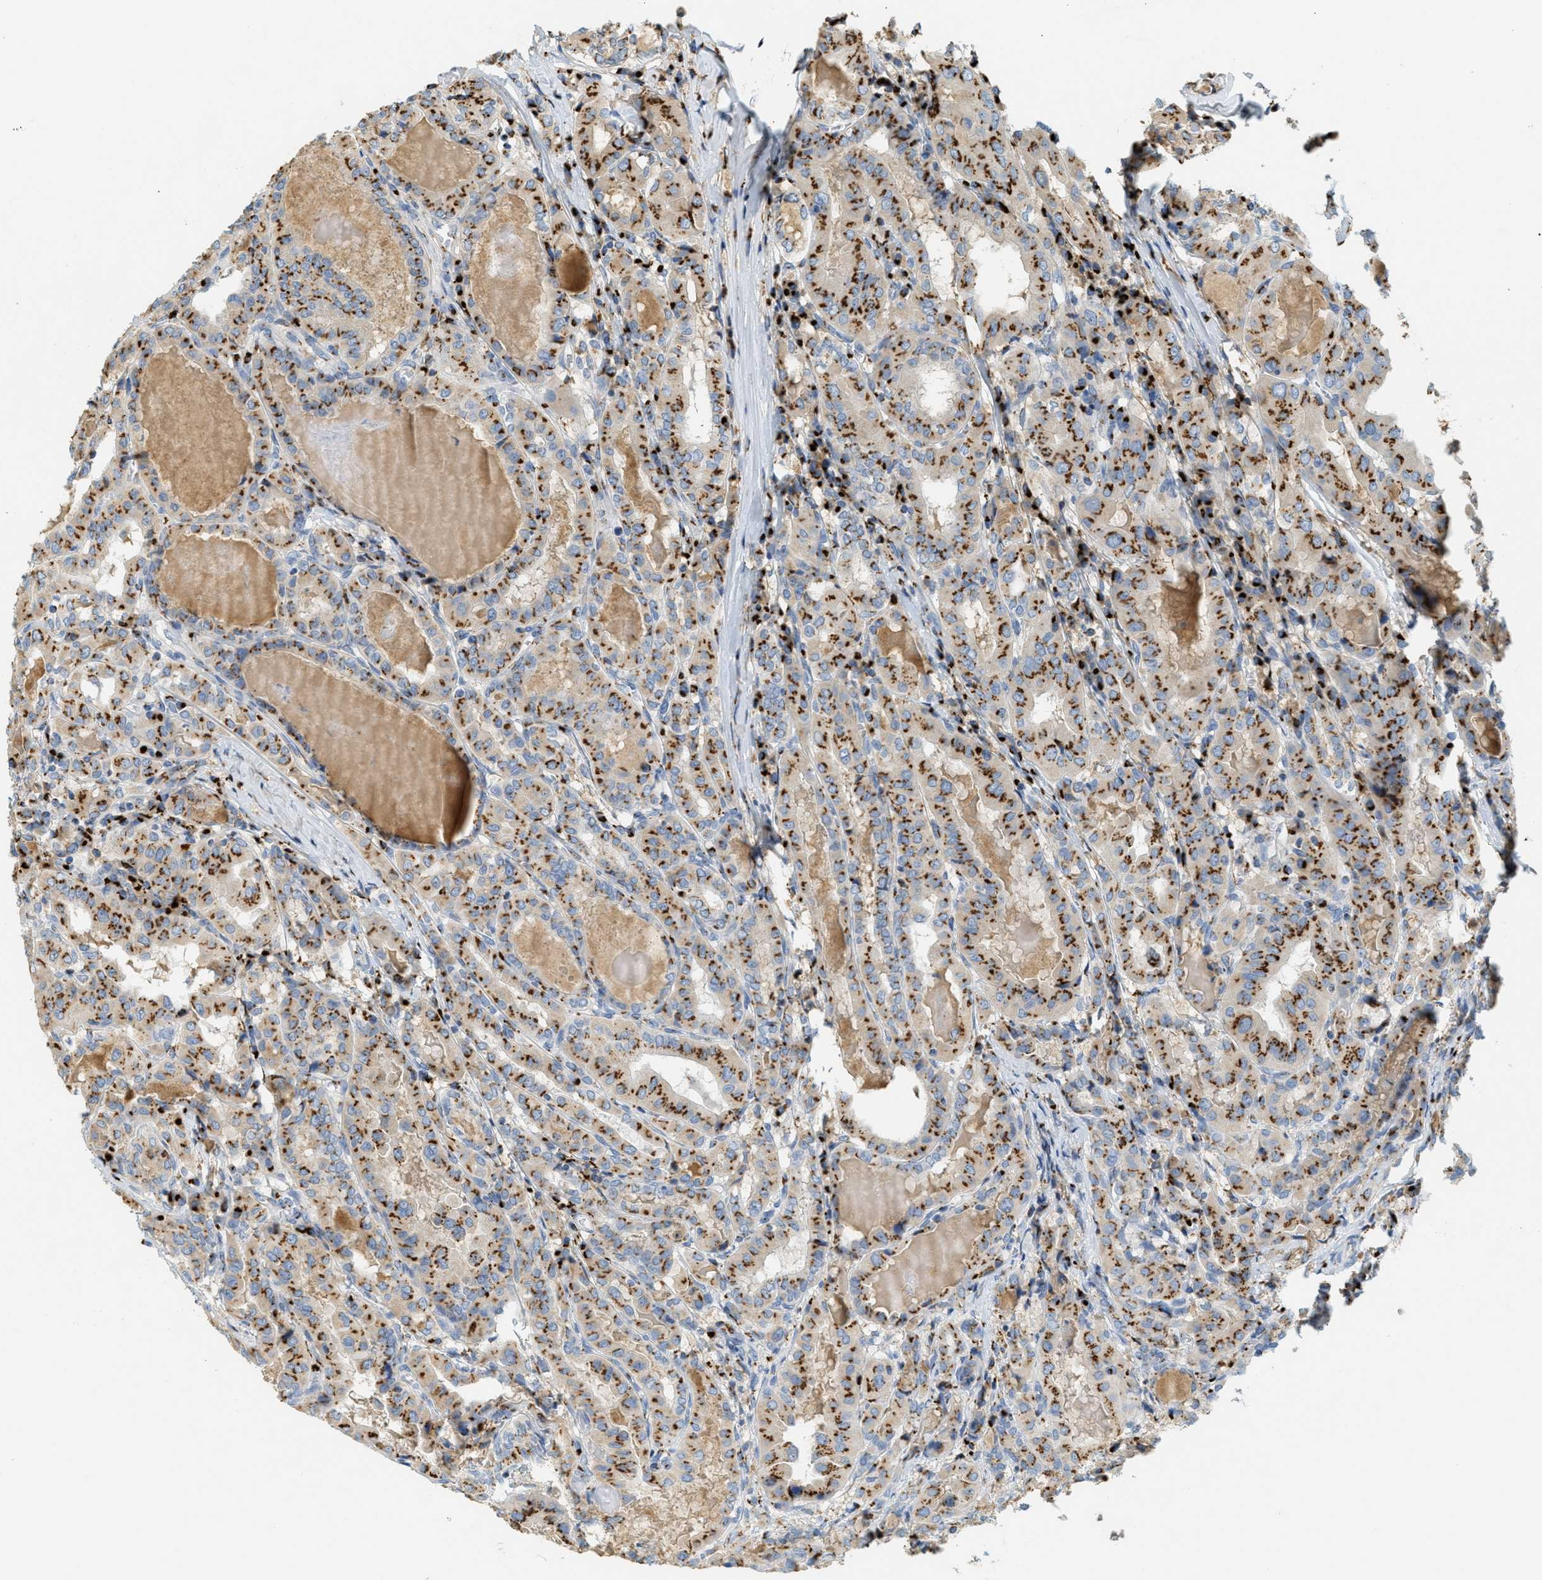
{"staining": {"intensity": "strong", "quantity": ">75%", "location": "cytoplasmic/membranous"}, "tissue": "thyroid cancer", "cell_type": "Tumor cells", "image_type": "cancer", "snomed": [{"axis": "morphology", "description": "Papillary adenocarcinoma, NOS"}, {"axis": "topography", "description": "Thyroid gland"}], "caption": "A brown stain labels strong cytoplasmic/membranous staining of a protein in human thyroid cancer tumor cells.", "gene": "ENTPD4", "patient": {"sex": "female", "age": 42}}